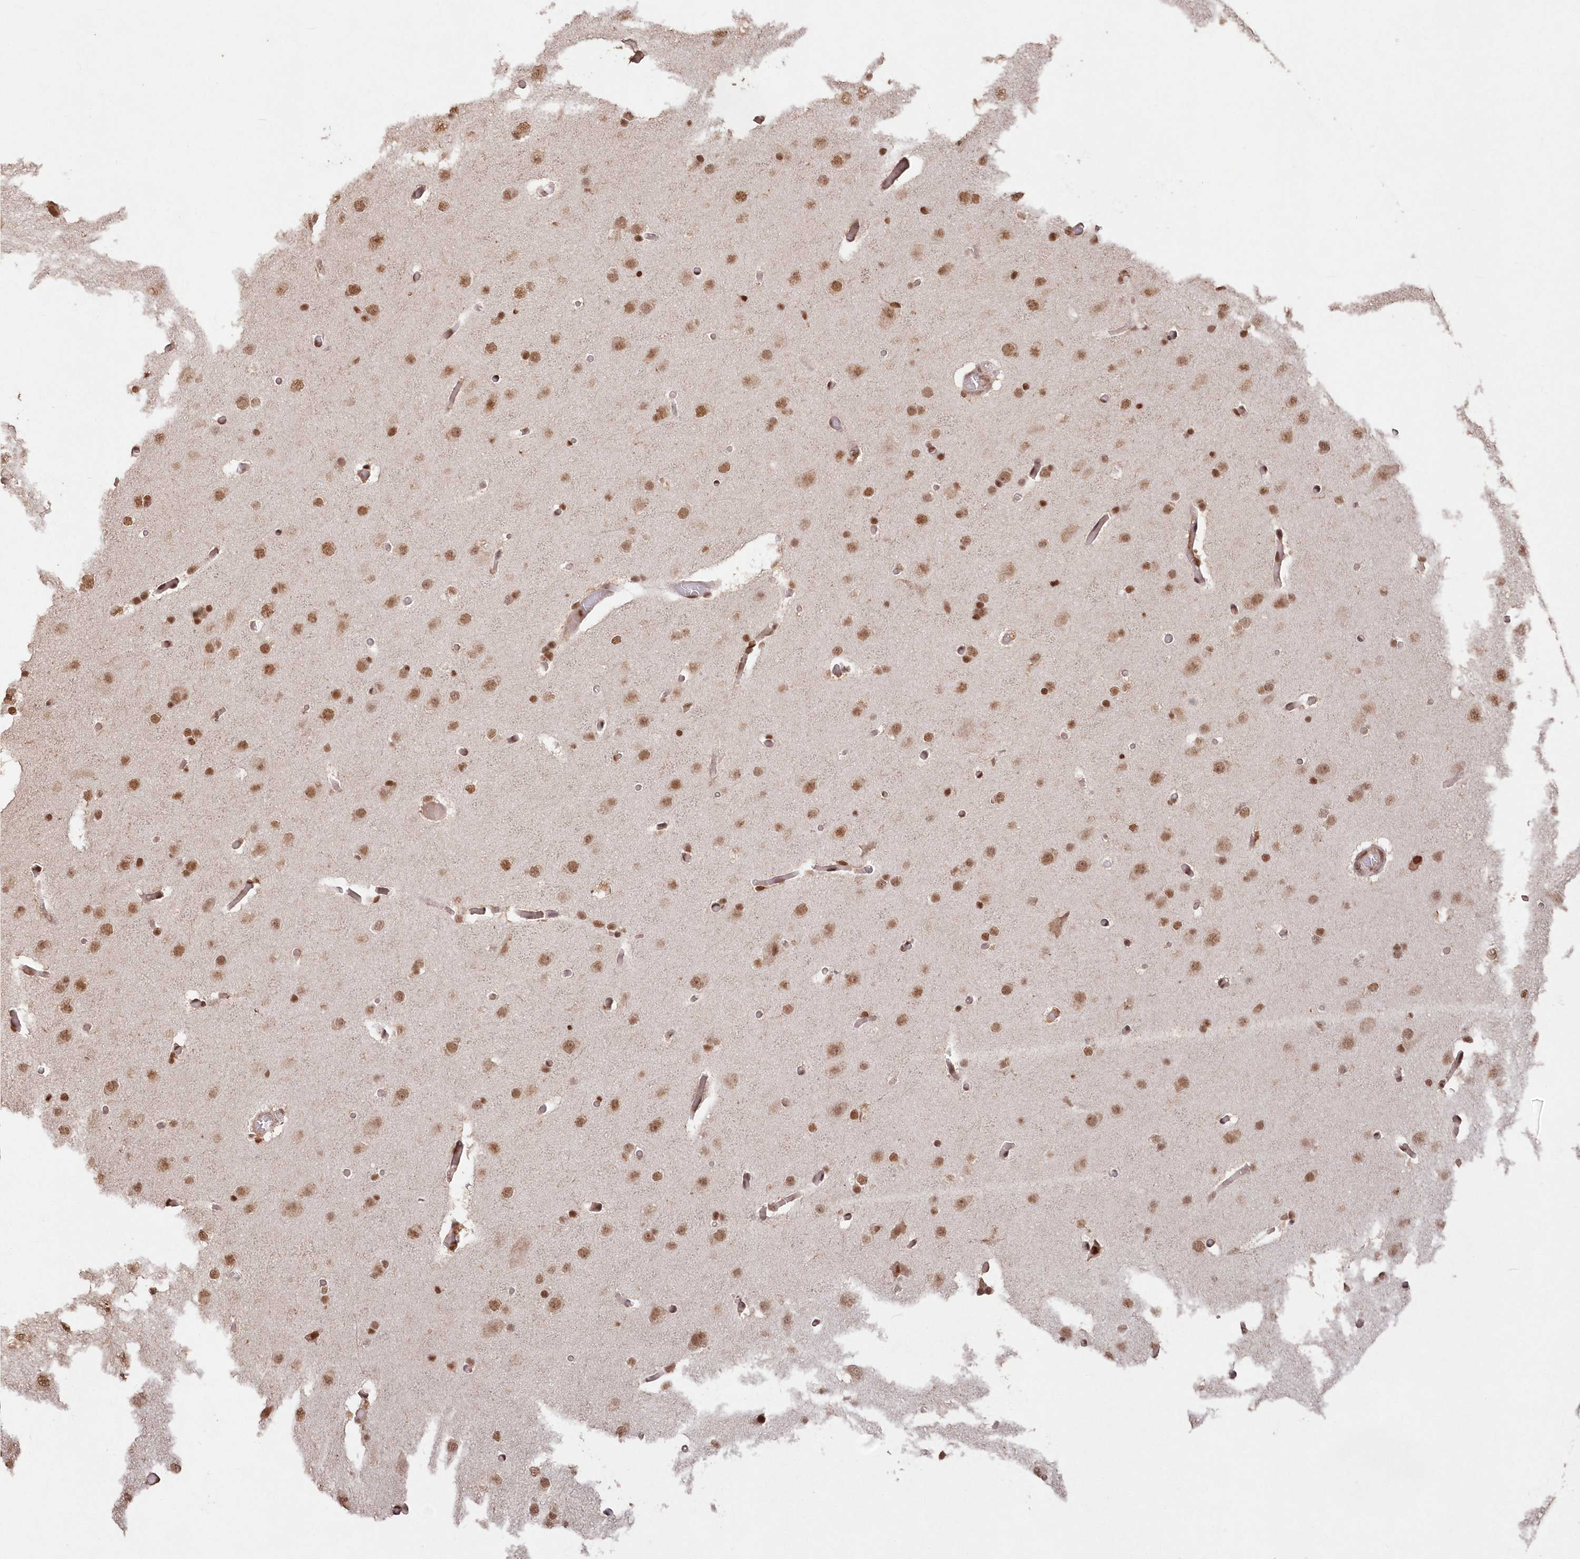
{"staining": {"intensity": "moderate", "quantity": ">75%", "location": "nuclear"}, "tissue": "glioma", "cell_type": "Tumor cells", "image_type": "cancer", "snomed": [{"axis": "morphology", "description": "Glioma, malignant, High grade"}, {"axis": "topography", "description": "Cerebral cortex"}], "caption": "A photomicrograph showing moderate nuclear positivity in approximately >75% of tumor cells in malignant glioma (high-grade), as visualized by brown immunohistochemical staining.", "gene": "PDS5A", "patient": {"sex": "female", "age": 36}}